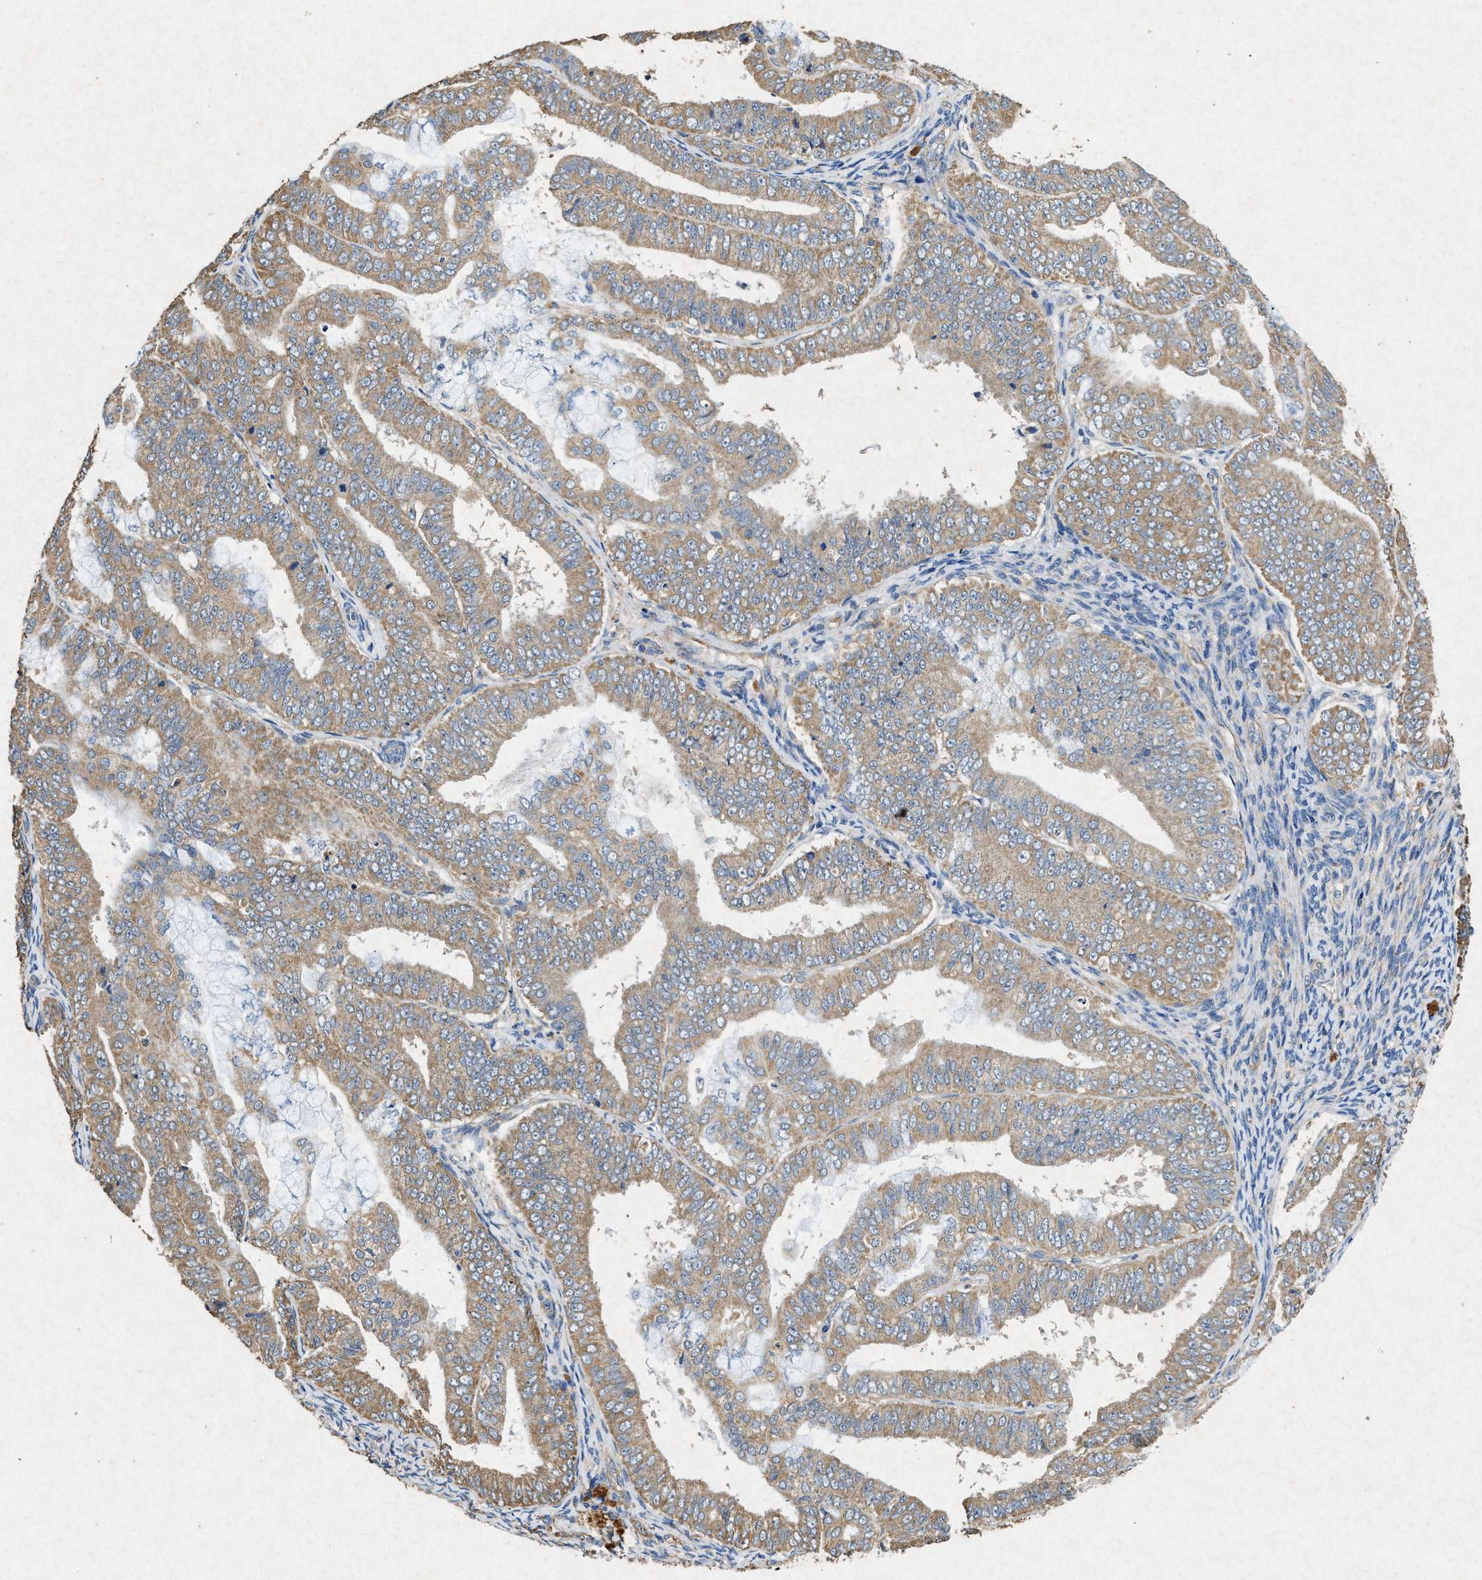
{"staining": {"intensity": "moderate", "quantity": ">75%", "location": "cytoplasmic/membranous"}, "tissue": "endometrial cancer", "cell_type": "Tumor cells", "image_type": "cancer", "snomed": [{"axis": "morphology", "description": "Adenocarcinoma, NOS"}, {"axis": "topography", "description": "Endometrium"}], "caption": "There is medium levels of moderate cytoplasmic/membranous staining in tumor cells of adenocarcinoma (endometrial), as demonstrated by immunohistochemical staining (brown color).", "gene": "CDK15", "patient": {"sex": "female", "age": 63}}